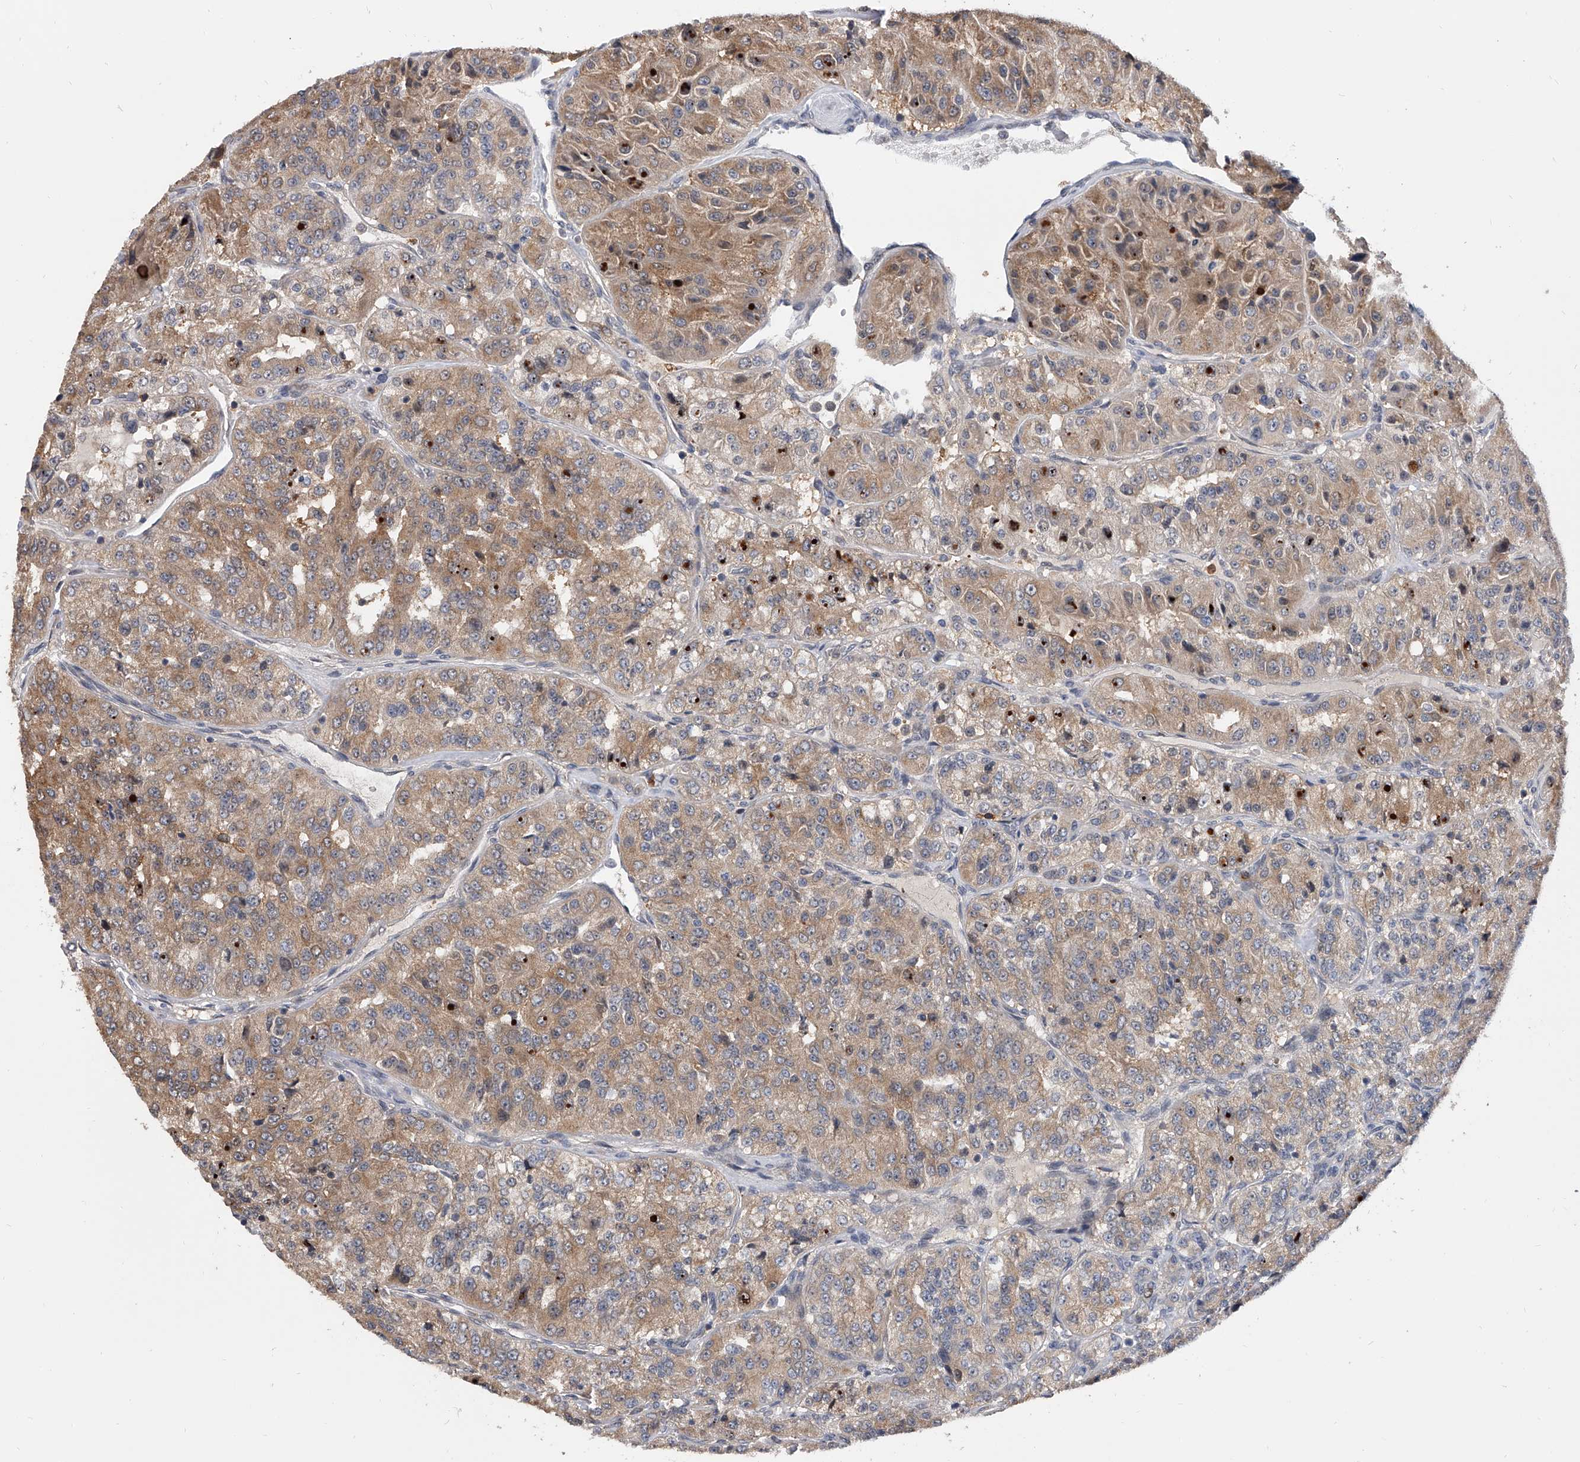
{"staining": {"intensity": "moderate", "quantity": "25%-75%", "location": "cytoplasmic/membranous"}, "tissue": "renal cancer", "cell_type": "Tumor cells", "image_type": "cancer", "snomed": [{"axis": "morphology", "description": "Adenocarcinoma, NOS"}, {"axis": "topography", "description": "Kidney"}], "caption": "Immunohistochemistry (IHC) histopathology image of neoplastic tissue: renal adenocarcinoma stained using IHC reveals medium levels of moderate protein expression localized specifically in the cytoplasmic/membranous of tumor cells, appearing as a cytoplasmic/membranous brown color.", "gene": "BHLHE23", "patient": {"sex": "female", "age": 63}}